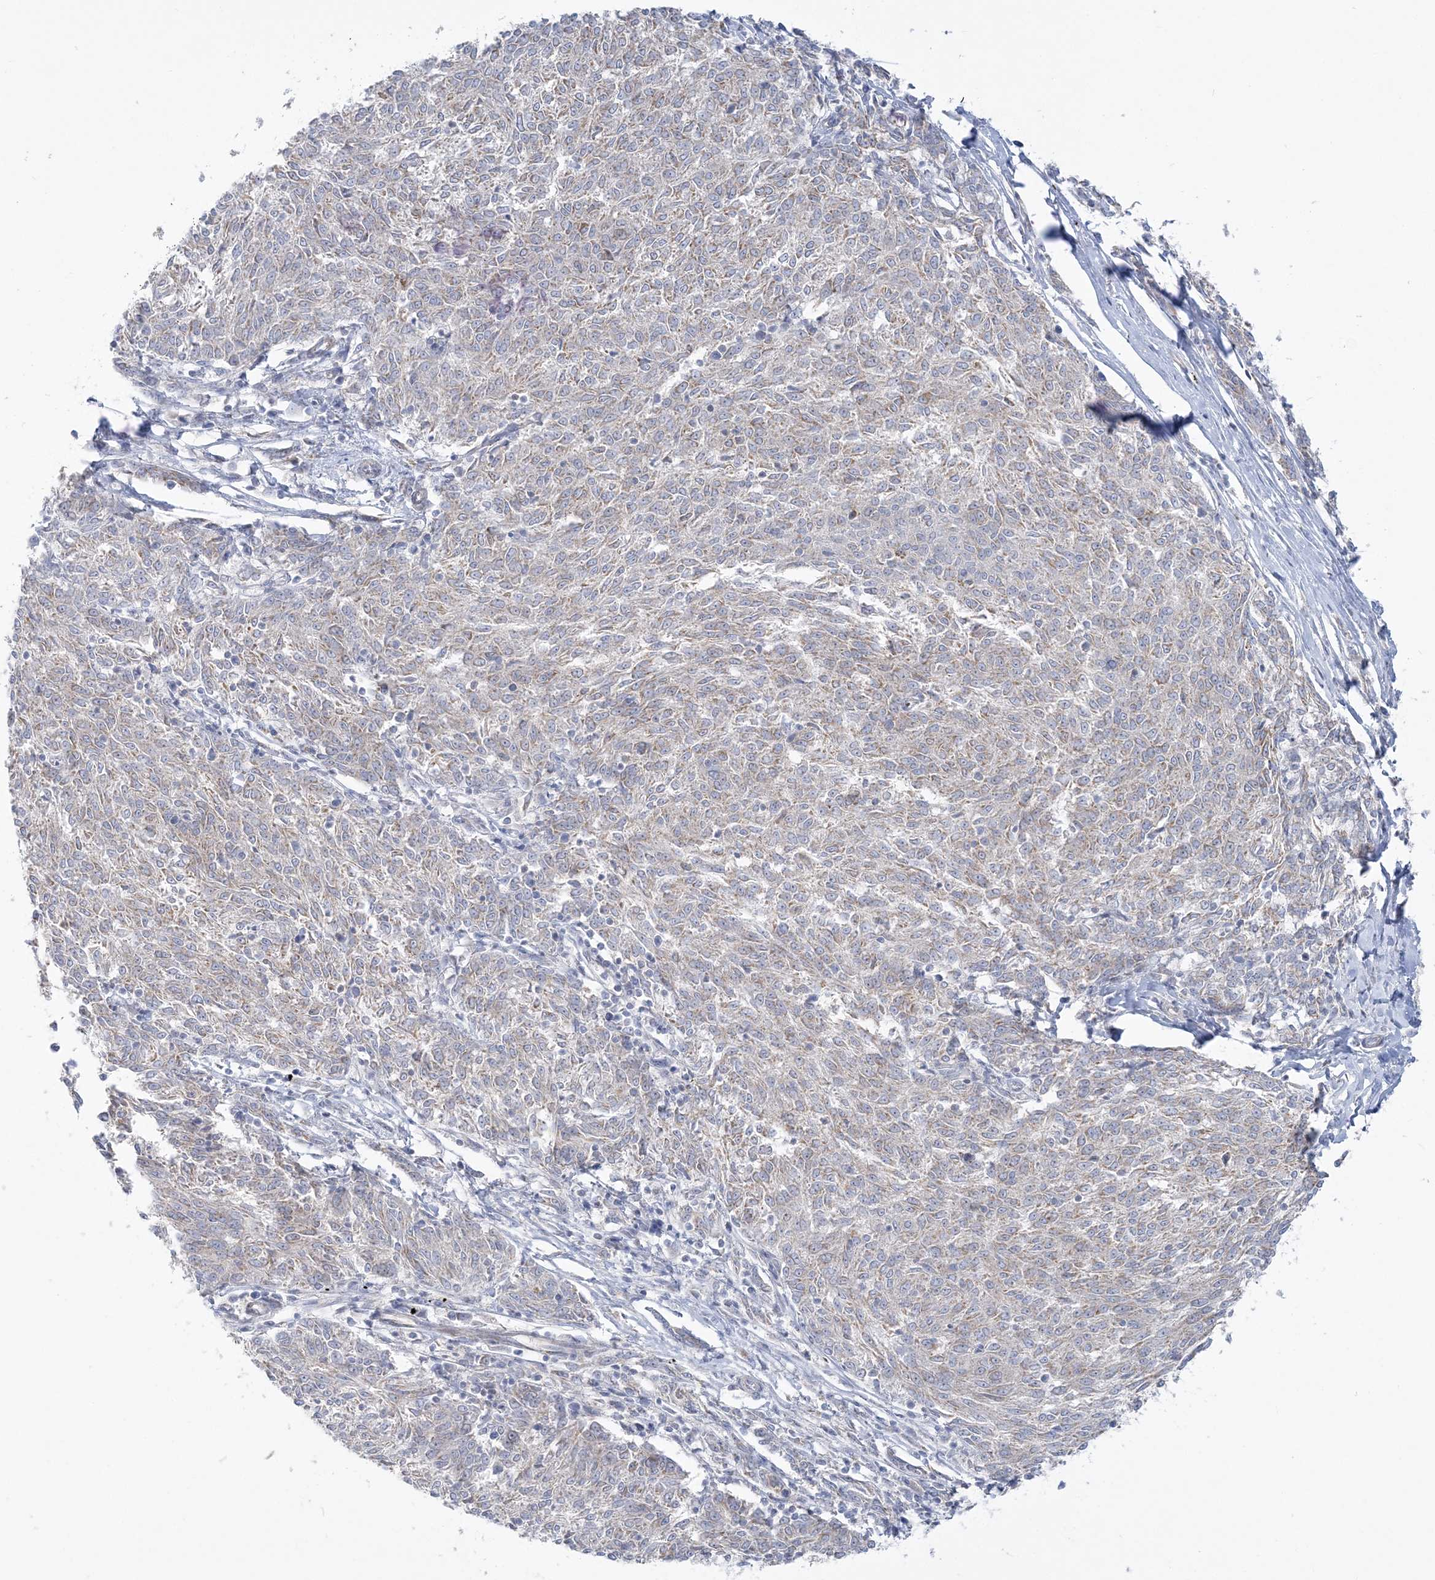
{"staining": {"intensity": "weak", "quantity": "<25%", "location": "cytoplasmic/membranous"}, "tissue": "melanoma", "cell_type": "Tumor cells", "image_type": "cancer", "snomed": [{"axis": "morphology", "description": "Malignant melanoma, NOS"}, {"axis": "topography", "description": "Skin"}], "caption": "This photomicrograph is of malignant melanoma stained with immunohistochemistry to label a protein in brown with the nuclei are counter-stained blue. There is no positivity in tumor cells.", "gene": "TBC1D14", "patient": {"sex": "female", "age": 72}}